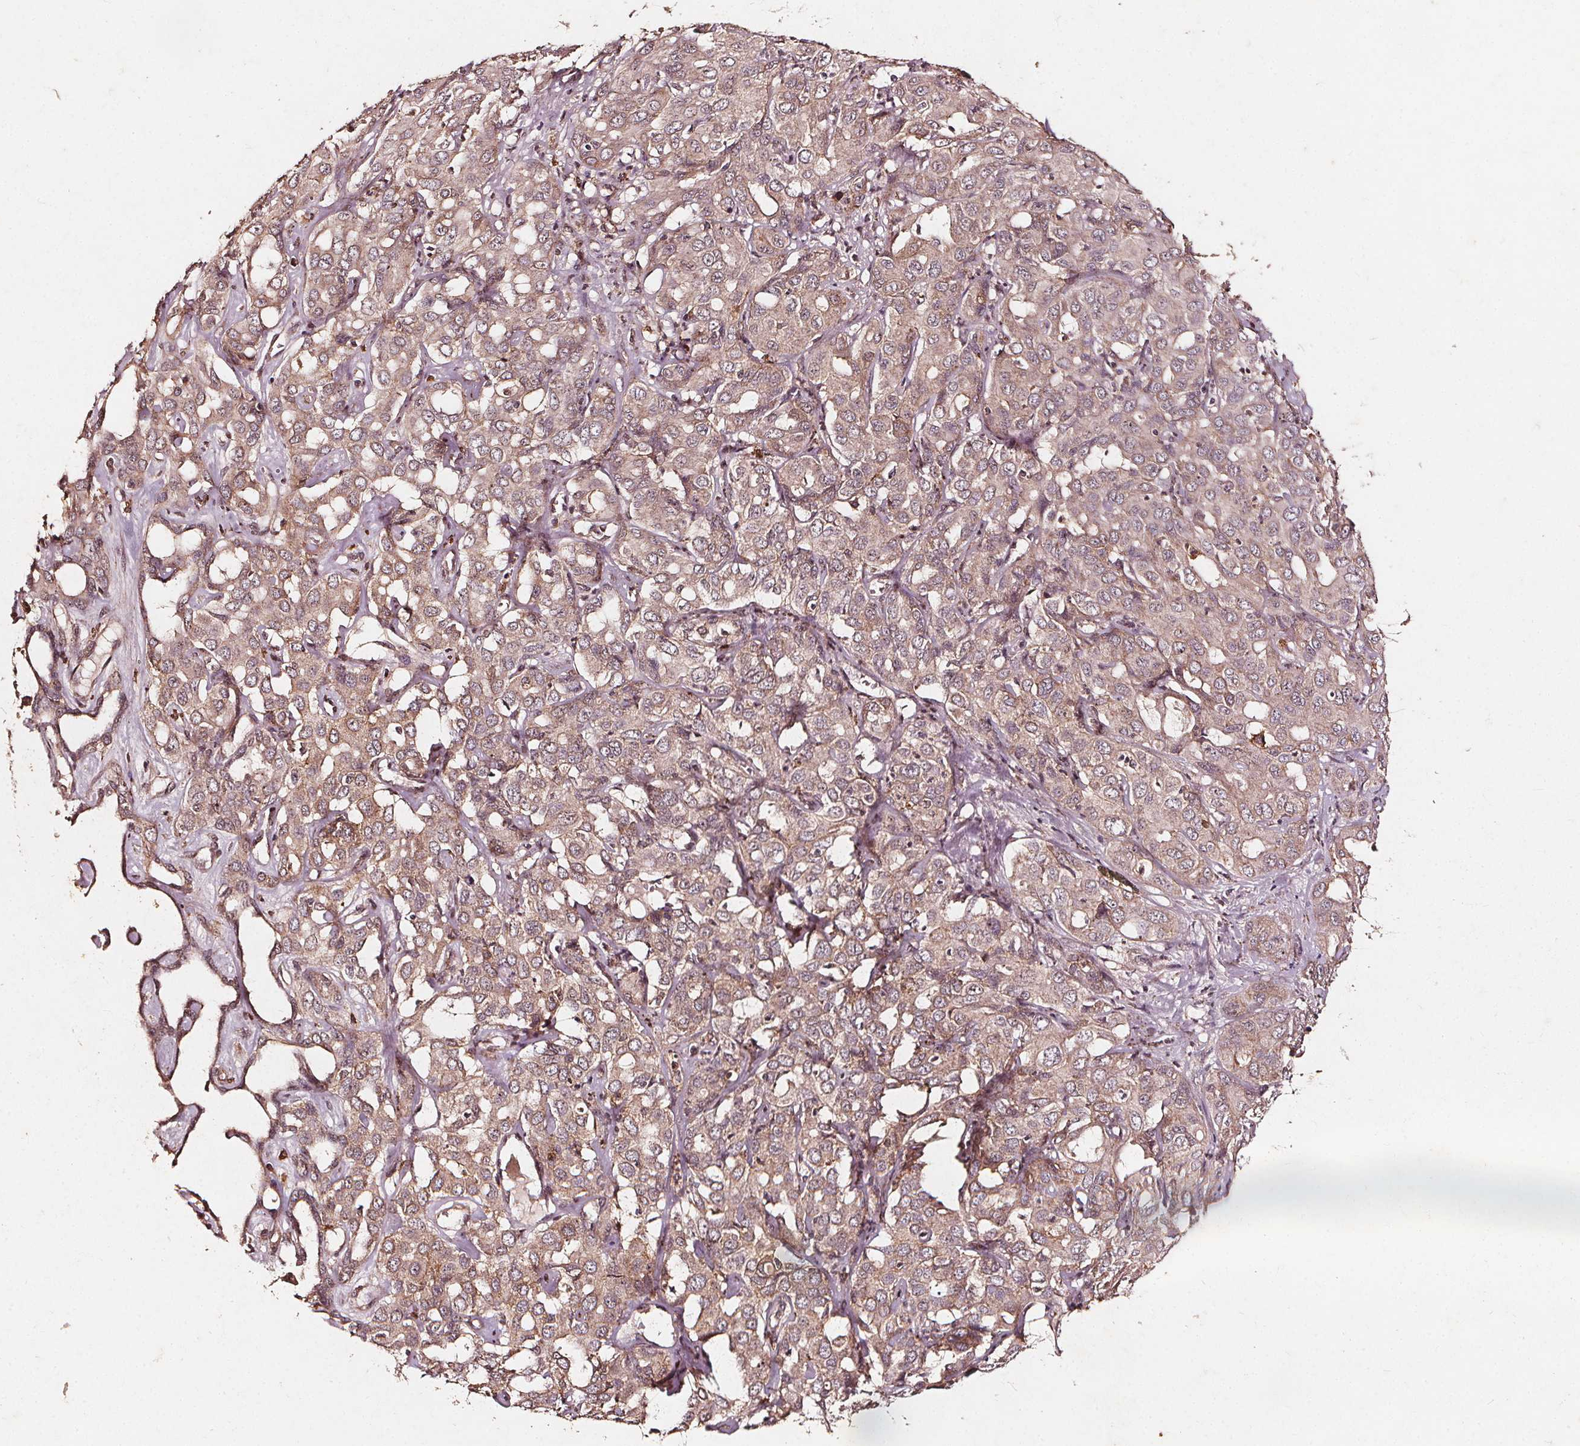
{"staining": {"intensity": "moderate", "quantity": "25%-75%", "location": "cytoplasmic/membranous"}, "tissue": "liver cancer", "cell_type": "Tumor cells", "image_type": "cancer", "snomed": [{"axis": "morphology", "description": "Cholangiocarcinoma"}, {"axis": "topography", "description": "Liver"}], "caption": "Immunohistochemical staining of liver cancer exhibits medium levels of moderate cytoplasmic/membranous protein expression in approximately 25%-75% of tumor cells.", "gene": "ABCA1", "patient": {"sex": "female", "age": 60}}